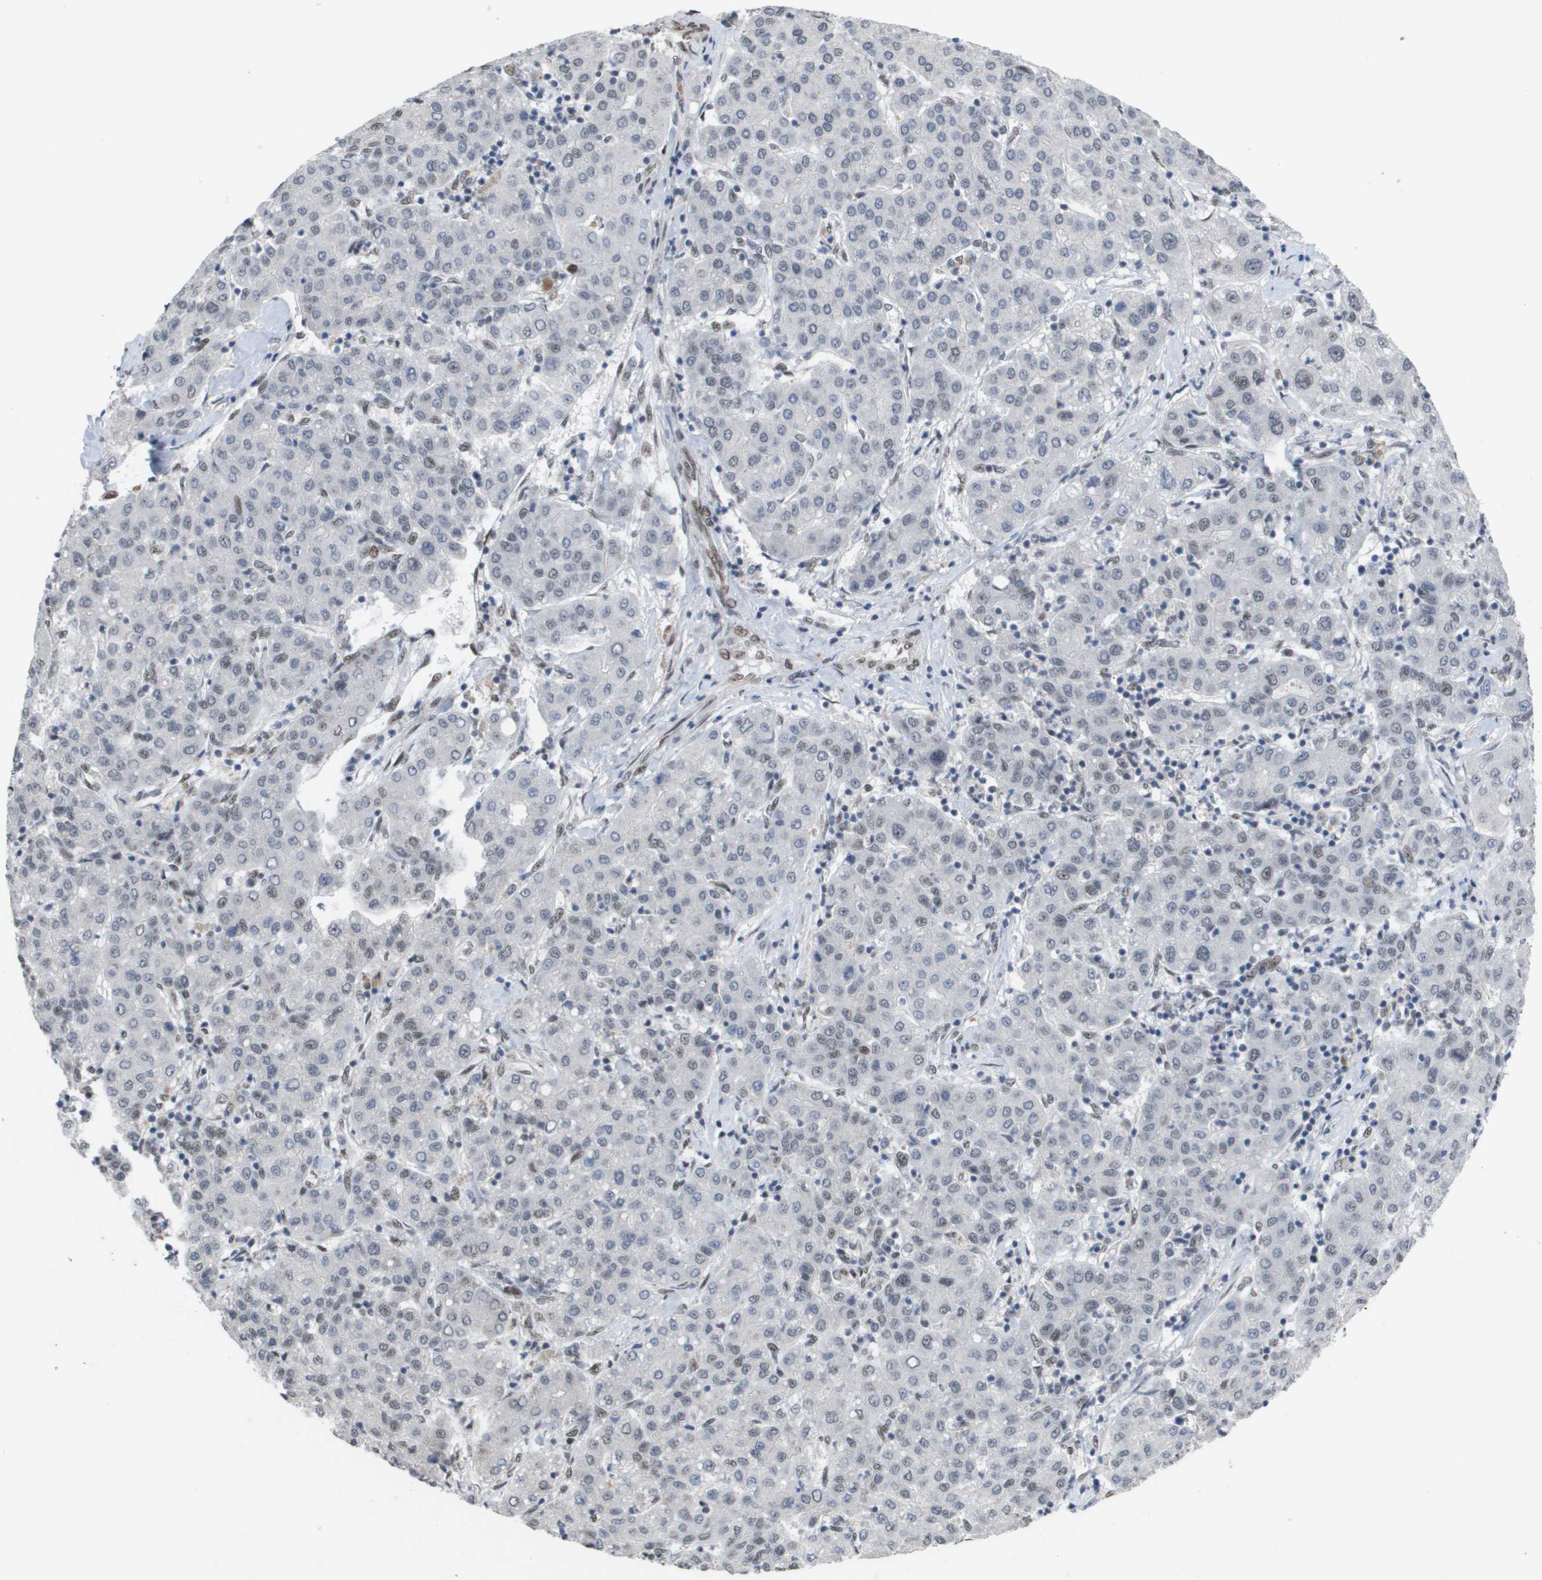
{"staining": {"intensity": "weak", "quantity": "<25%", "location": "nuclear"}, "tissue": "liver cancer", "cell_type": "Tumor cells", "image_type": "cancer", "snomed": [{"axis": "morphology", "description": "Carcinoma, Hepatocellular, NOS"}, {"axis": "topography", "description": "Liver"}], "caption": "IHC photomicrograph of liver cancer stained for a protein (brown), which reveals no positivity in tumor cells.", "gene": "CDT1", "patient": {"sex": "male", "age": 65}}